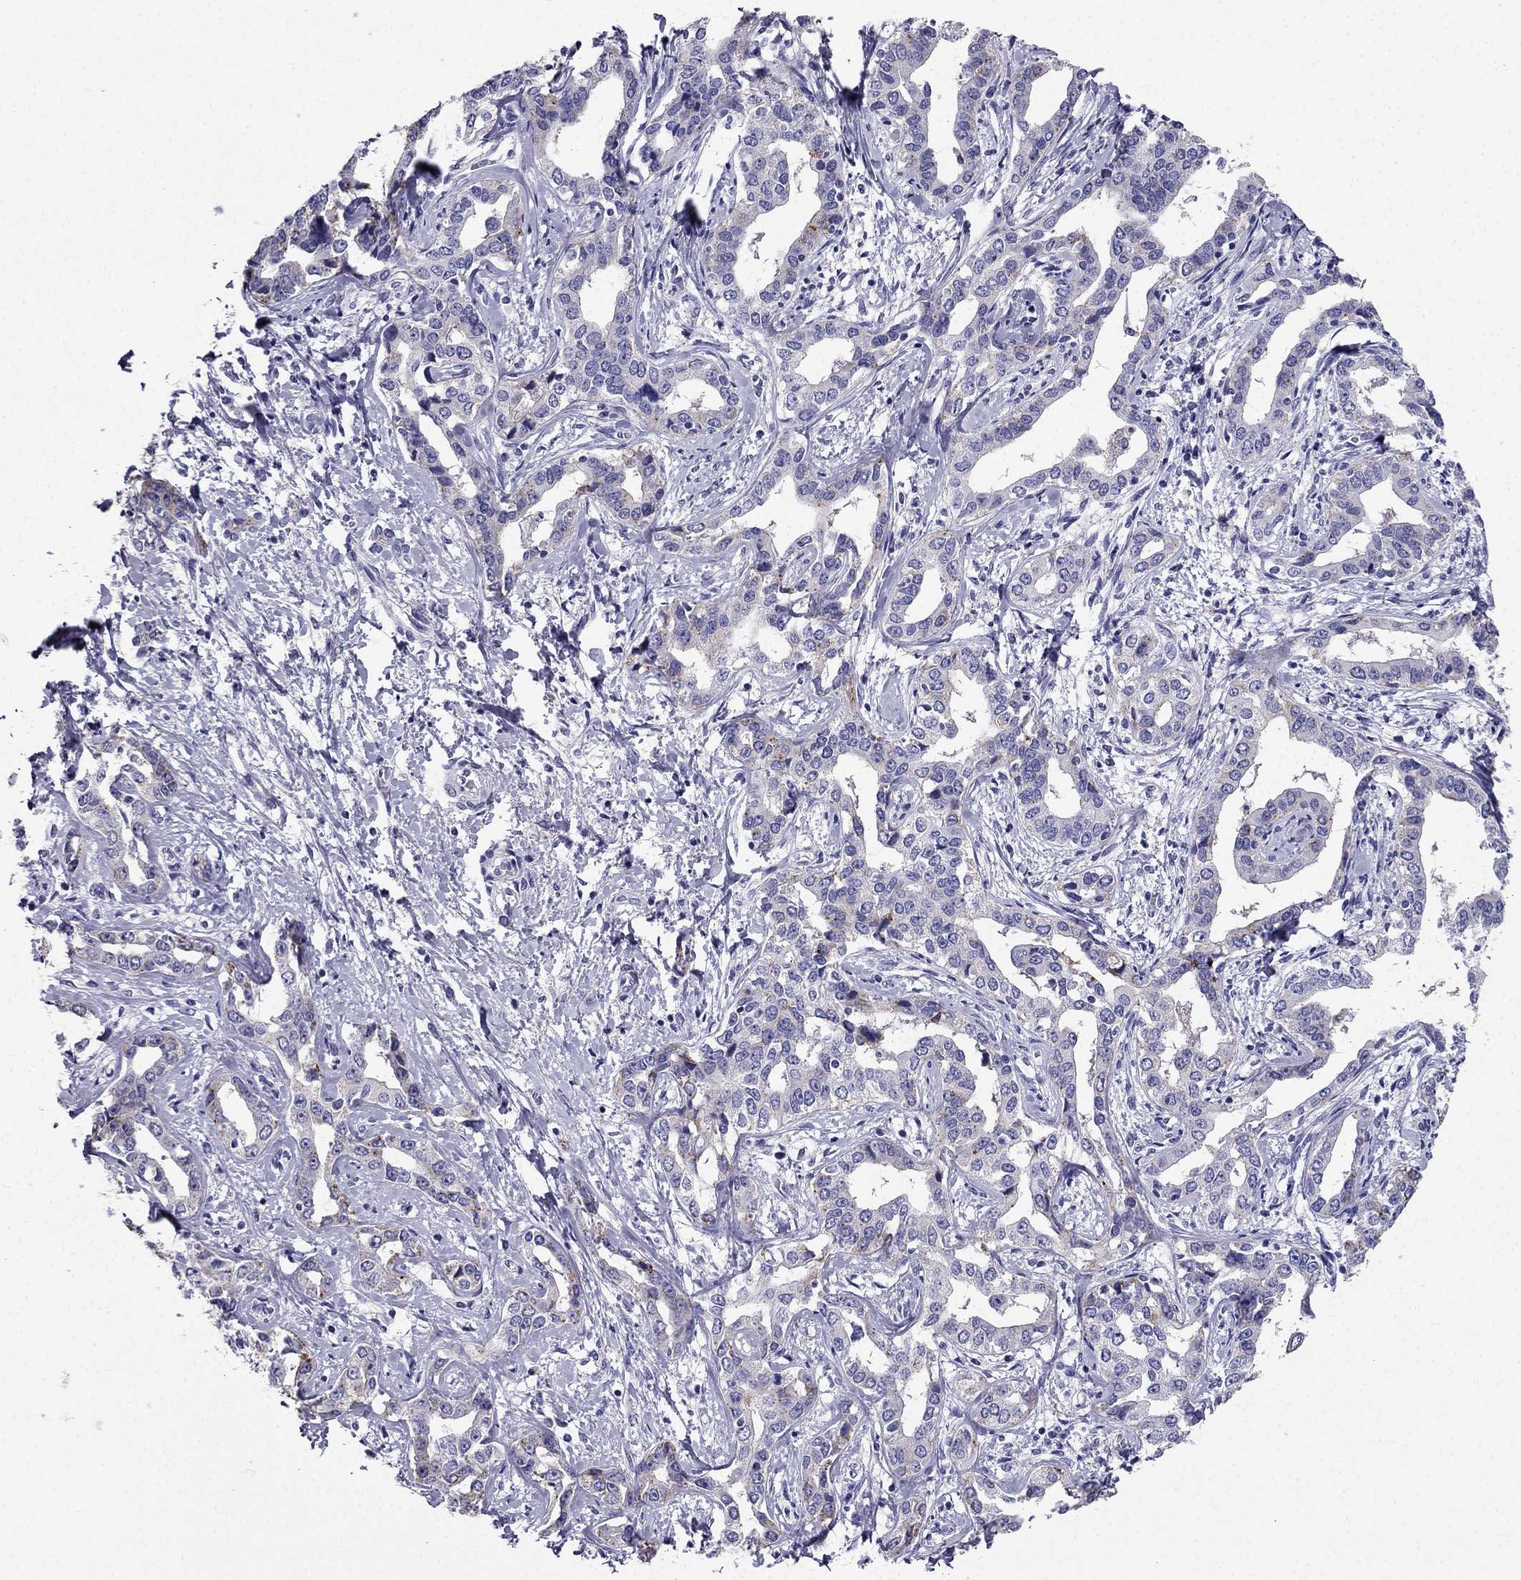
{"staining": {"intensity": "negative", "quantity": "none", "location": "none"}, "tissue": "liver cancer", "cell_type": "Tumor cells", "image_type": "cancer", "snomed": [{"axis": "morphology", "description": "Cholangiocarcinoma"}, {"axis": "topography", "description": "Liver"}], "caption": "Liver cancer (cholangiocarcinoma) was stained to show a protein in brown. There is no significant staining in tumor cells.", "gene": "PTH", "patient": {"sex": "male", "age": 59}}